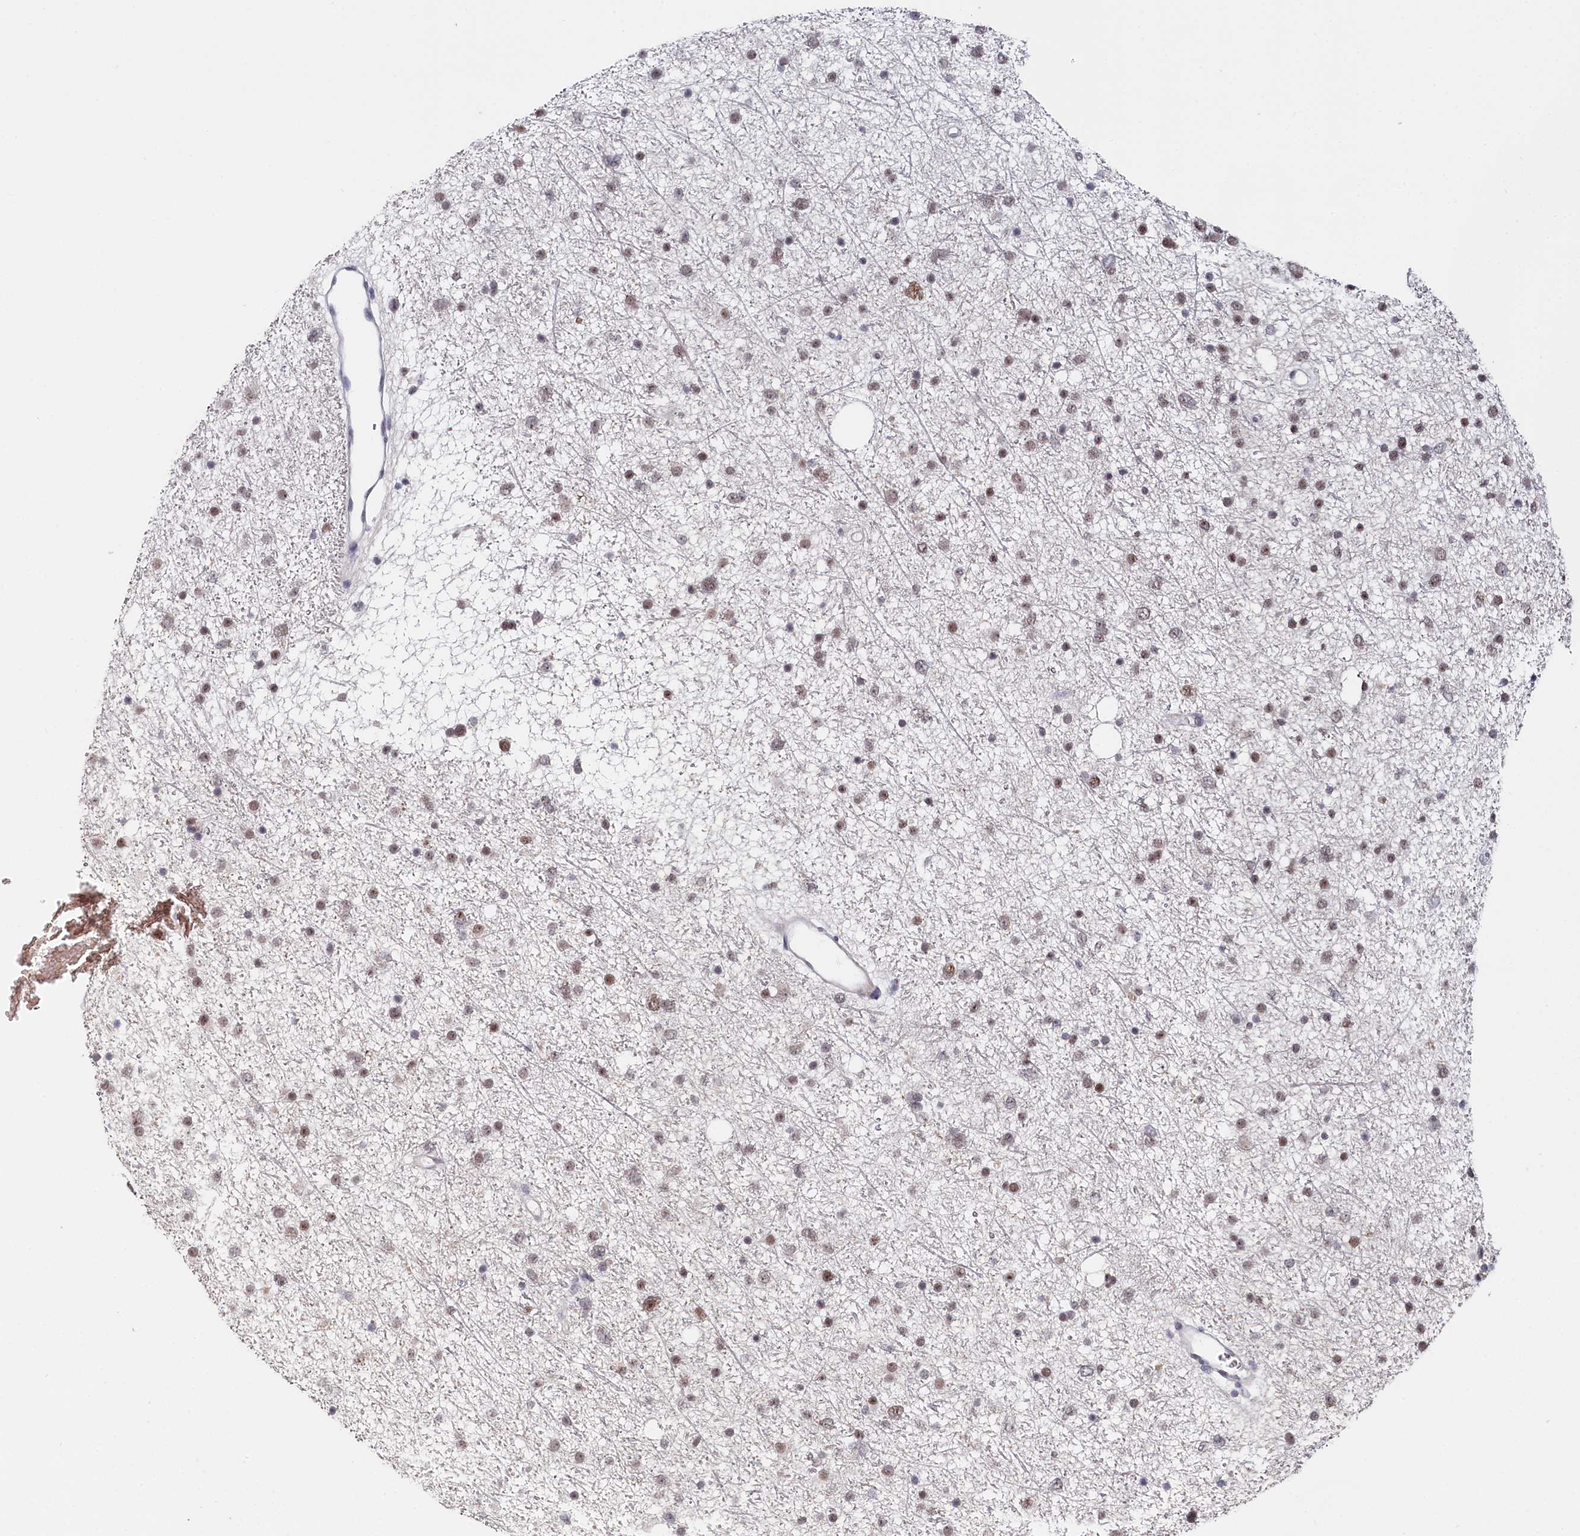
{"staining": {"intensity": "moderate", "quantity": "25%-75%", "location": "nuclear"}, "tissue": "glioma", "cell_type": "Tumor cells", "image_type": "cancer", "snomed": [{"axis": "morphology", "description": "Glioma, malignant, Low grade"}, {"axis": "topography", "description": "Cerebral cortex"}], "caption": "A brown stain shows moderate nuclear positivity of a protein in human glioma tumor cells.", "gene": "TIGD4", "patient": {"sex": "female", "age": 39}}